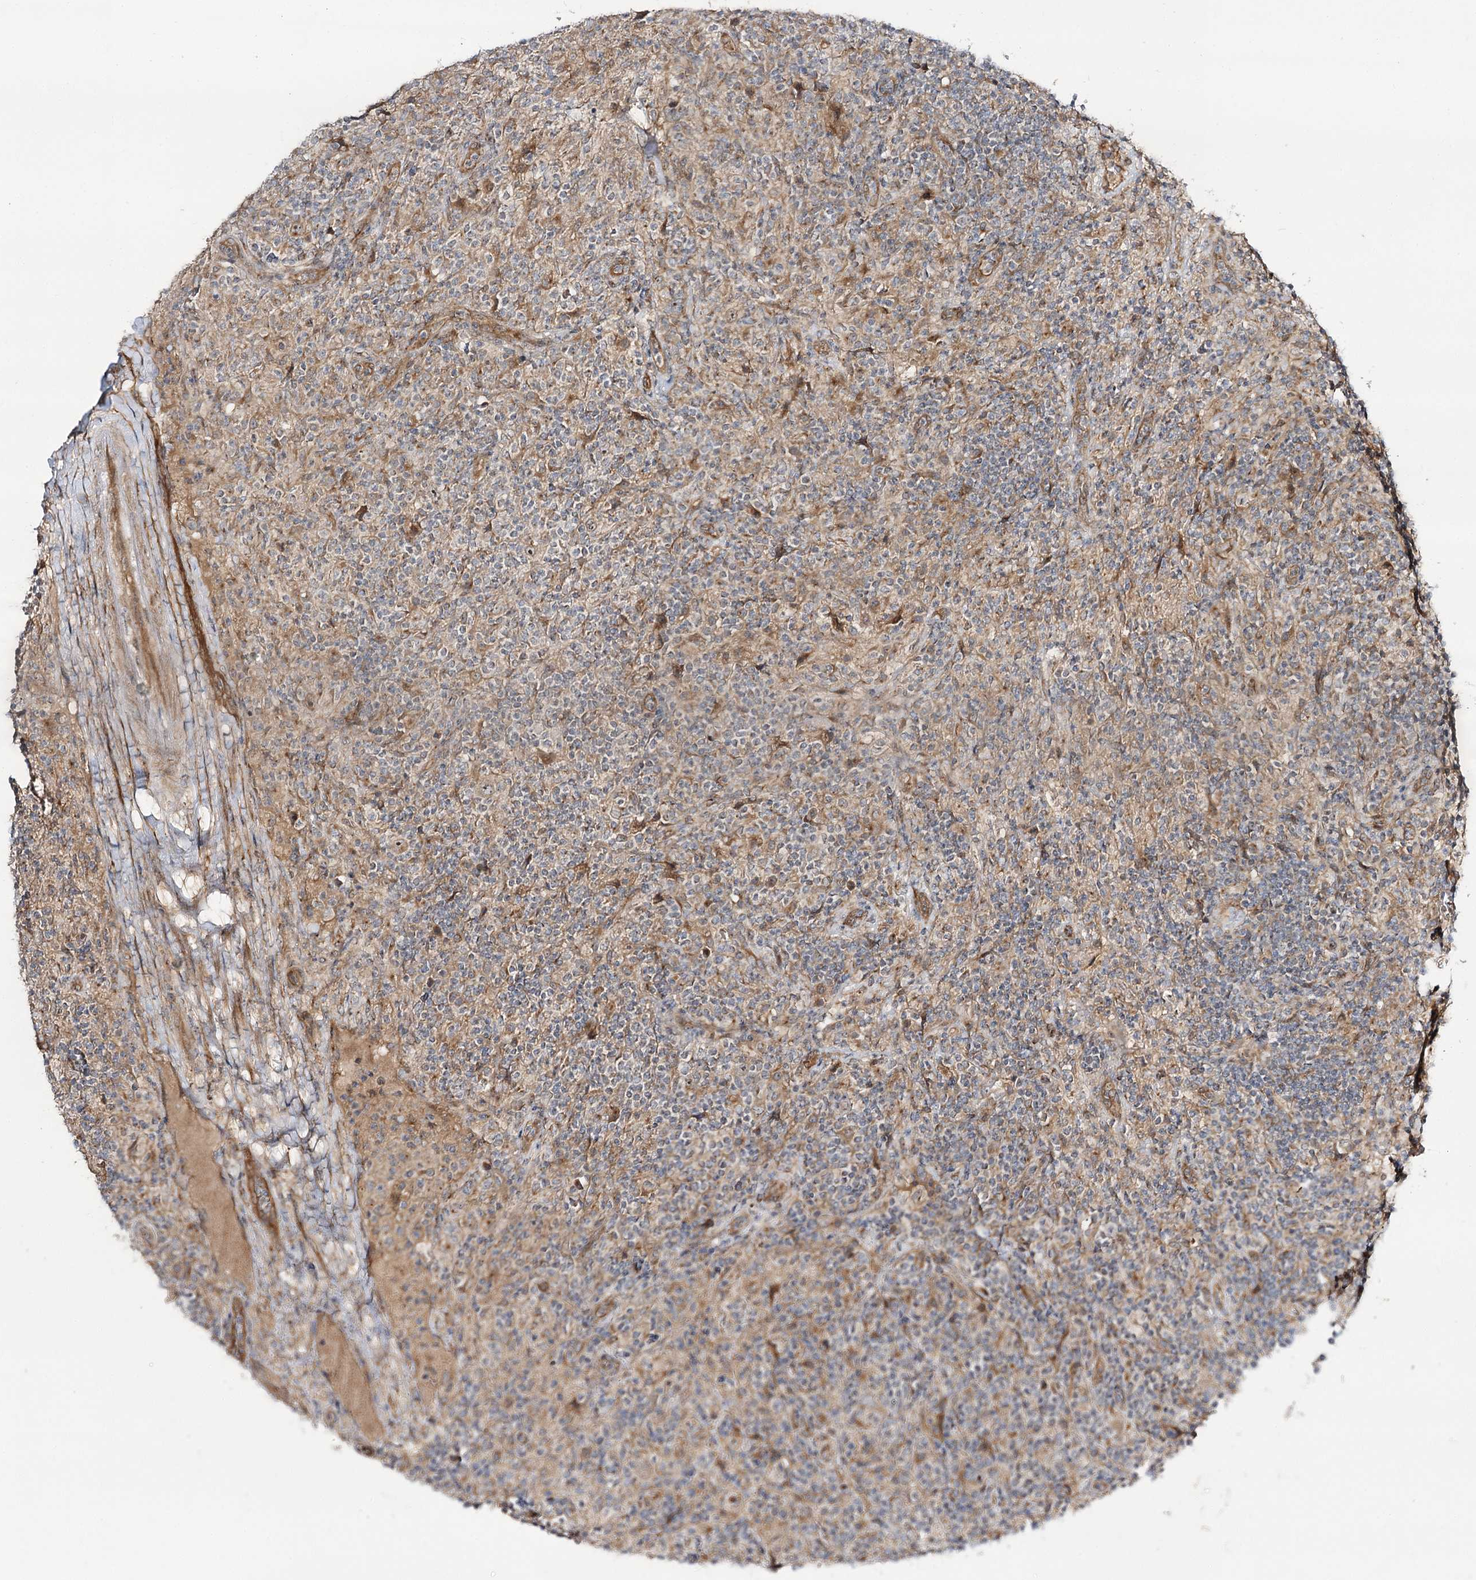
{"staining": {"intensity": "moderate", "quantity": ">75%", "location": "cytoplasmic/membranous,nuclear"}, "tissue": "lymphoma", "cell_type": "Tumor cells", "image_type": "cancer", "snomed": [{"axis": "morphology", "description": "Hodgkin's disease, NOS"}, {"axis": "topography", "description": "Lymph node"}], "caption": "Protein staining by immunohistochemistry (IHC) displays moderate cytoplasmic/membranous and nuclear positivity in about >75% of tumor cells in lymphoma.", "gene": "C11orf80", "patient": {"sex": "male", "age": 70}}